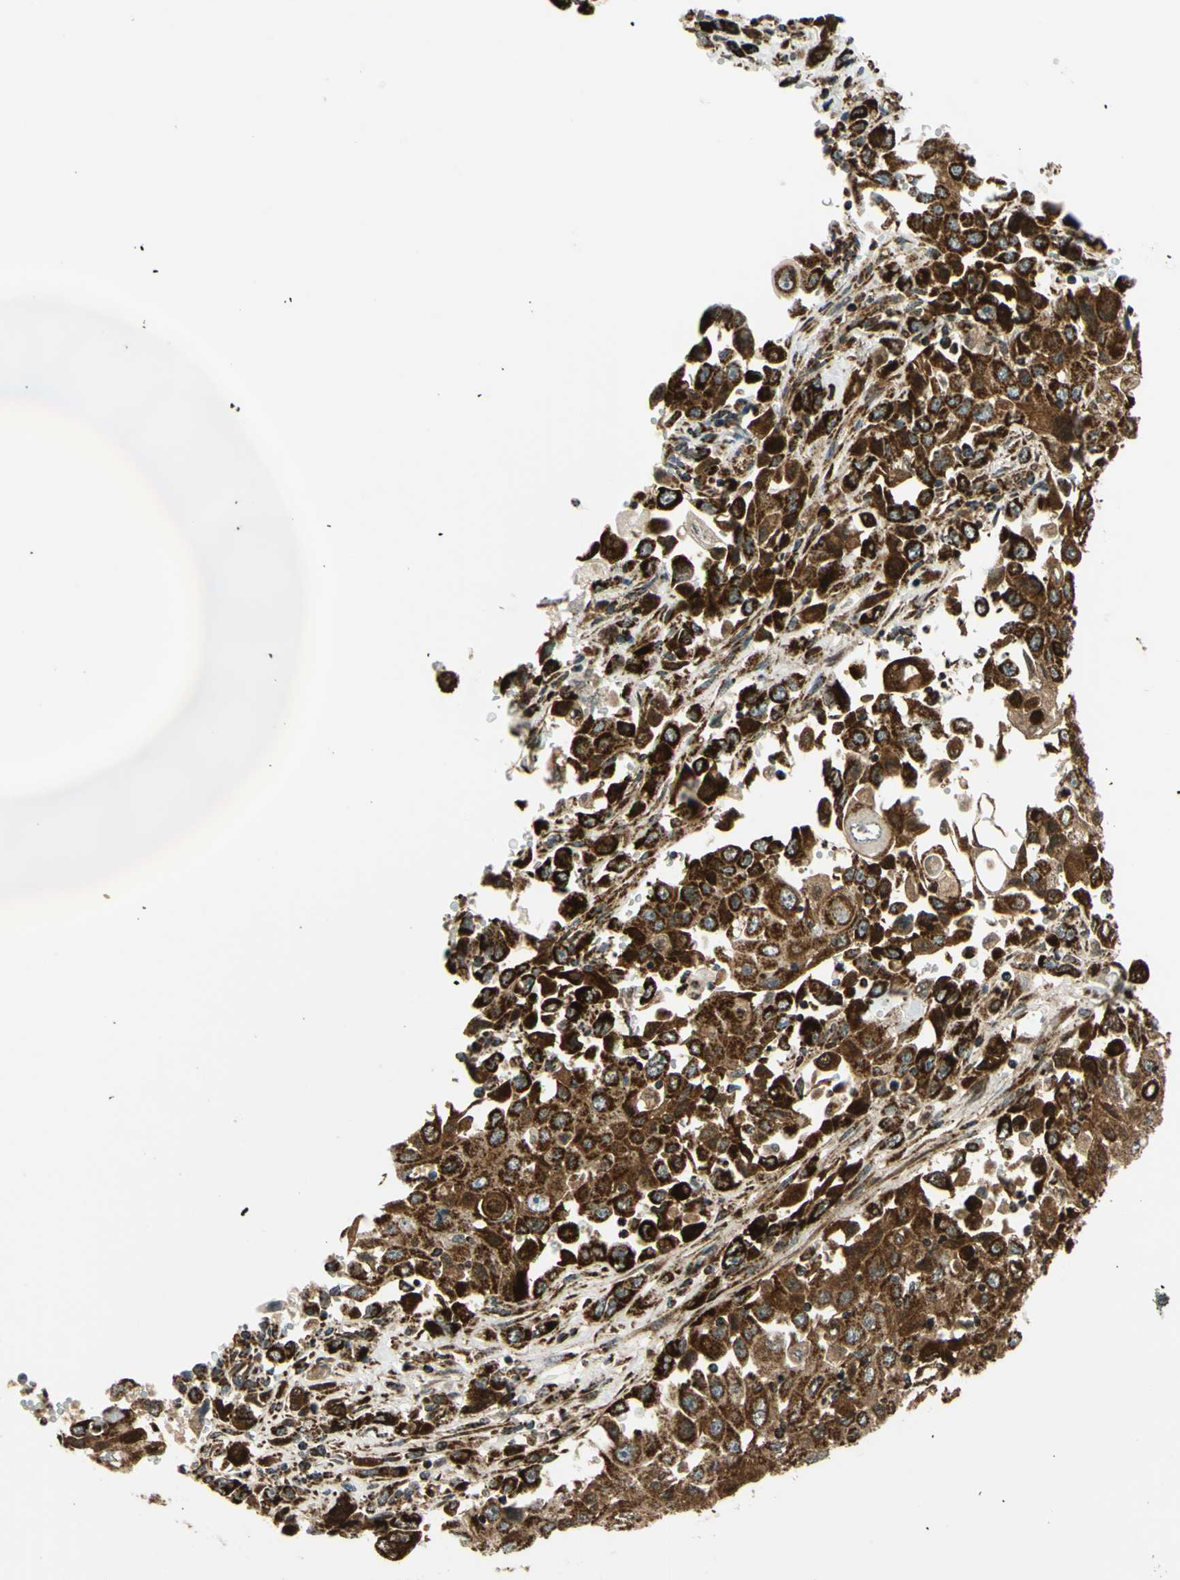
{"staining": {"intensity": "strong", "quantity": ">75%", "location": "cytoplasmic/membranous"}, "tissue": "pancreatic cancer", "cell_type": "Tumor cells", "image_type": "cancer", "snomed": [{"axis": "morphology", "description": "Adenocarcinoma, NOS"}, {"axis": "topography", "description": "Pancreas"}], "caption": "Adenocarcinoma (pancreatic) stained with a protein marker demonstrates strong staining in tumor cells.", "gene": "MAVS", "patient": {"sex": "male", "age": 70}}